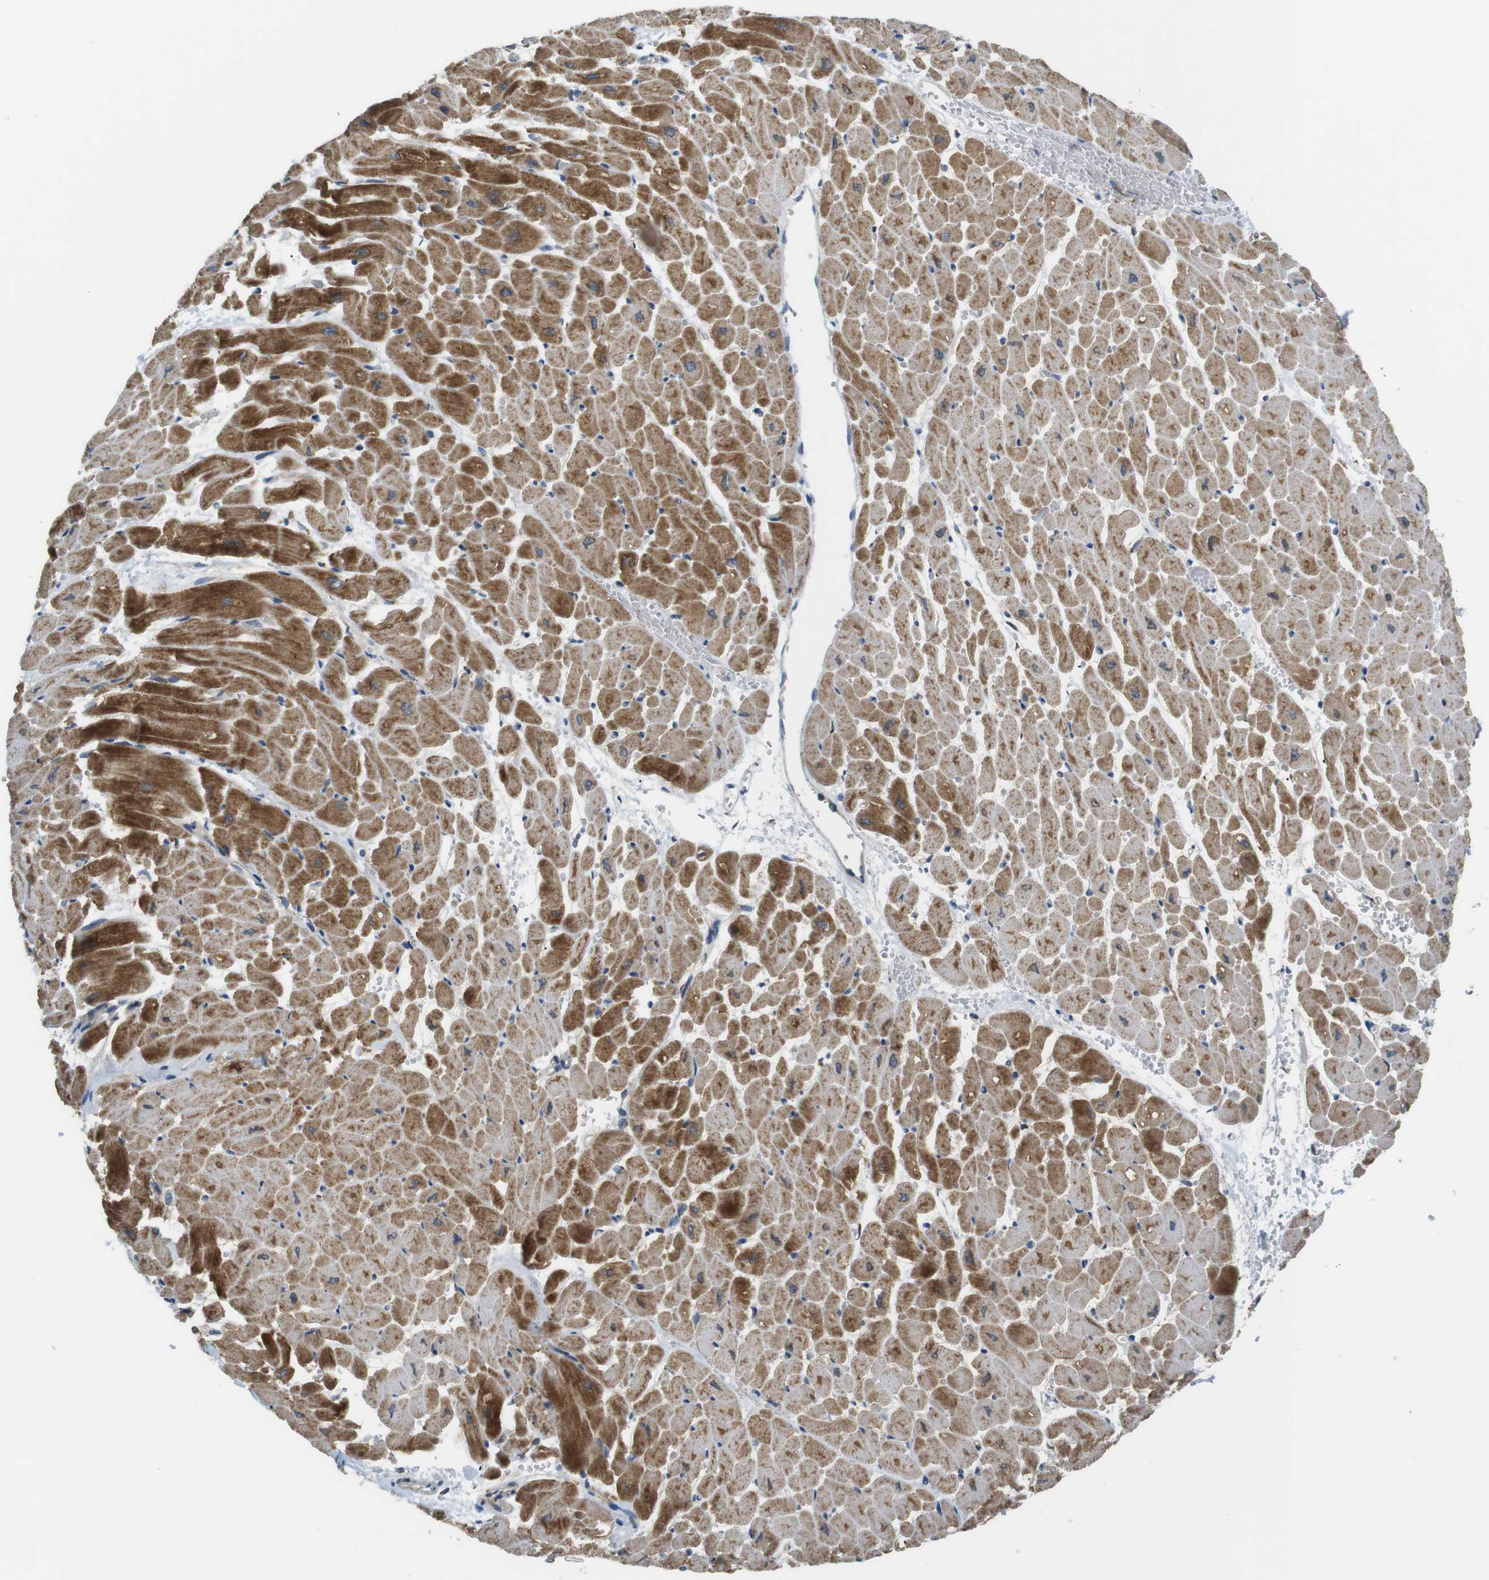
{"staining": {"intensity": "moderate", "quantity": ">75%", "location": "cytoplasmic/membranous"}, "tissue": "heart muscle", "cell_type": "Cardiomyocytes", "image_type": "normal", "snomed": [{"axis": "morphology", "description": "Normal tissue, NOS"}, {"axis": "topography", "description": "Heart"}], "caption": "Immunohistochemistry micrograph of normal heart muscle: human heart muscle stained using immunohistochemistry exhibits medium levels of moderate protein expression localized specifically in the cytoplasmic/membranous of cardiomyocytes, appearing as a cytoplasmic/membranous brown color.", "gene": "TMEM143", "patient": {"sex": "male", "age": 45}}